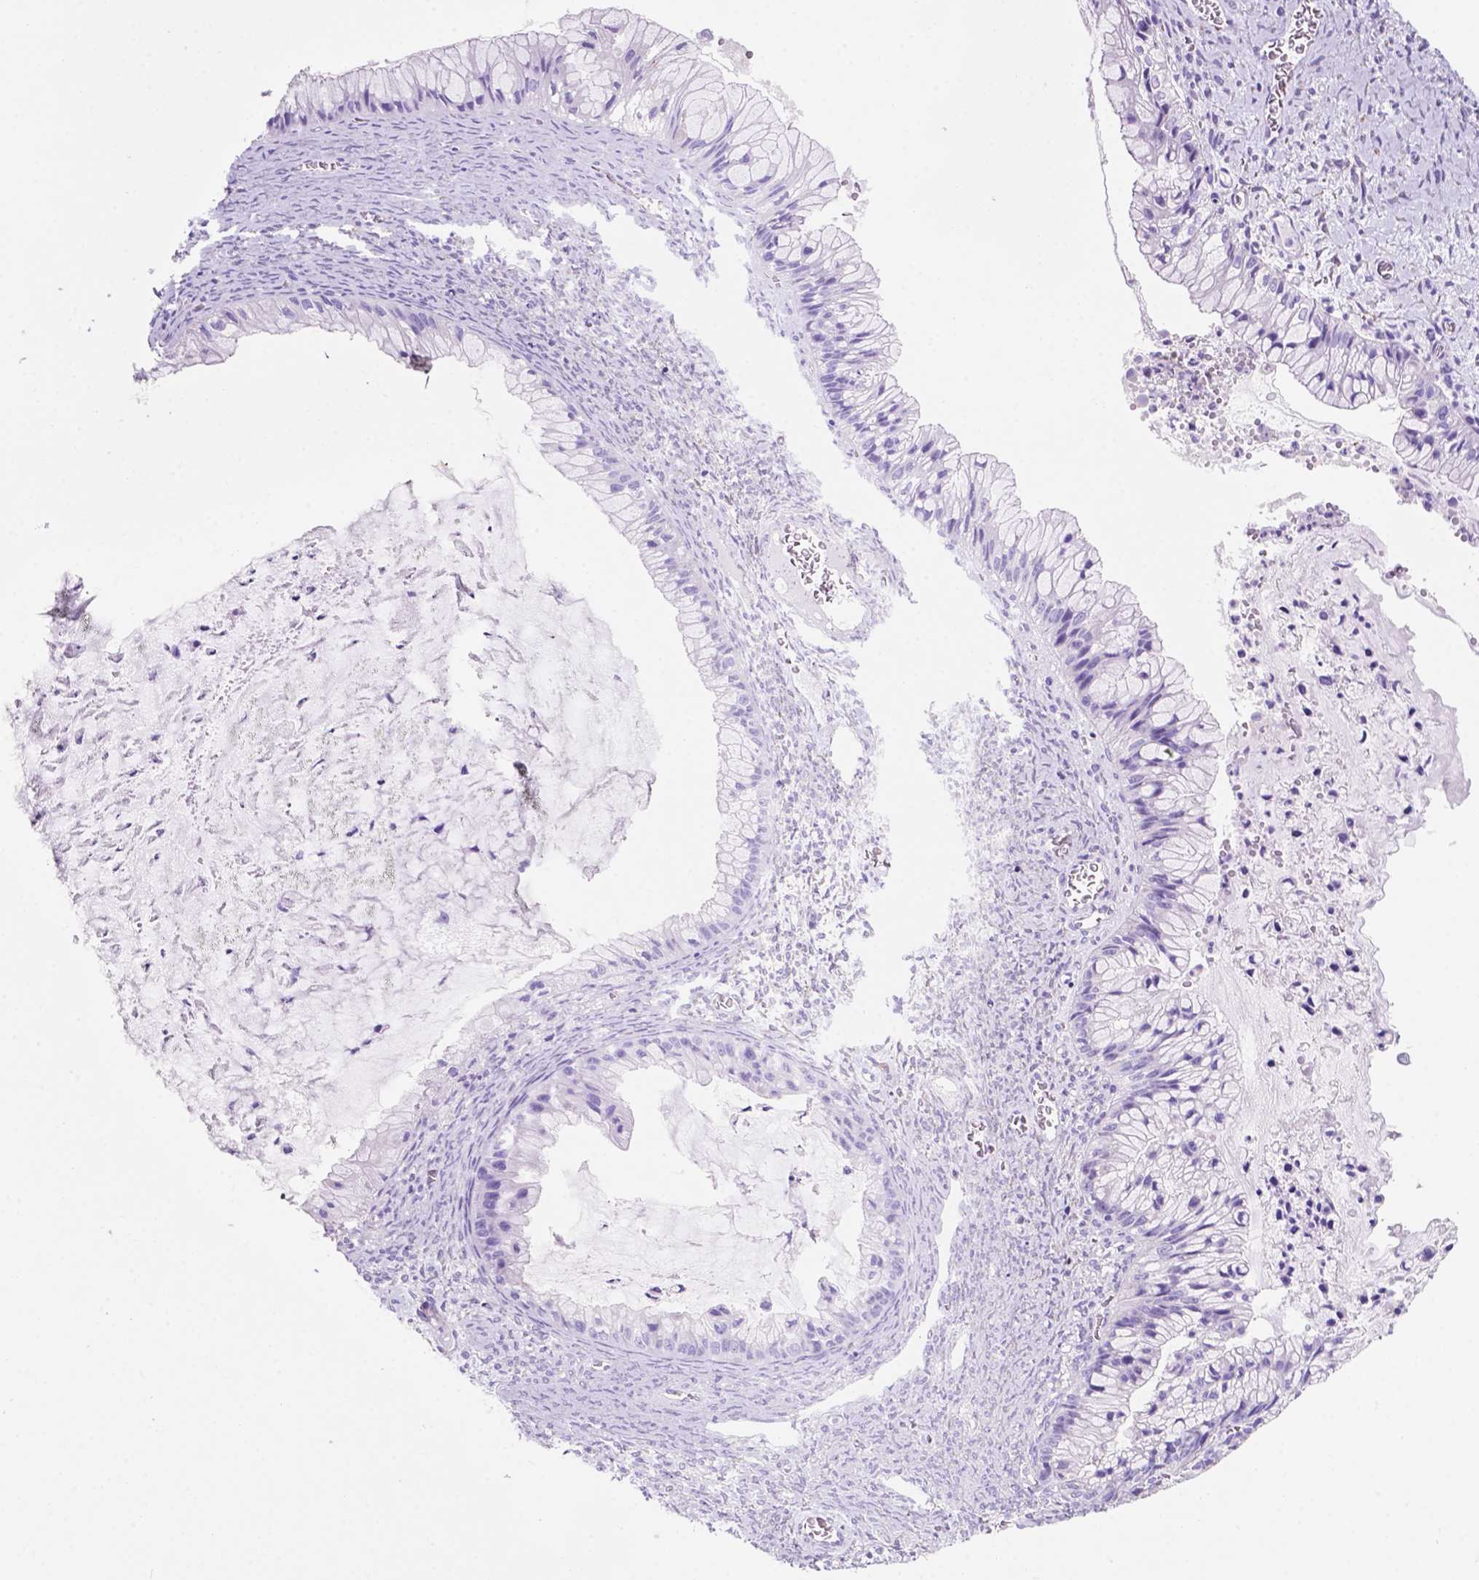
{"staining": {"intensity": "negative", "quantity": "none", "location": "none"}, "tissue": "ovarian cancer", "cell_type": "Tumor cells", "image_type": "cancer", "snomed": [{"axis": "morphology", "description": "Cystadenocarcinoma, mucinous, NOS"}, {"axis": "topography", "description": "Ovary"}], "caption": "Immunohistochemical staining of ovarian cancer (mucinous cystadenocarcinoma) exhibits no significant expression in tumor cells.", "gene": "CEACAM7", "patient": {"sex": "female", "age": 72}}